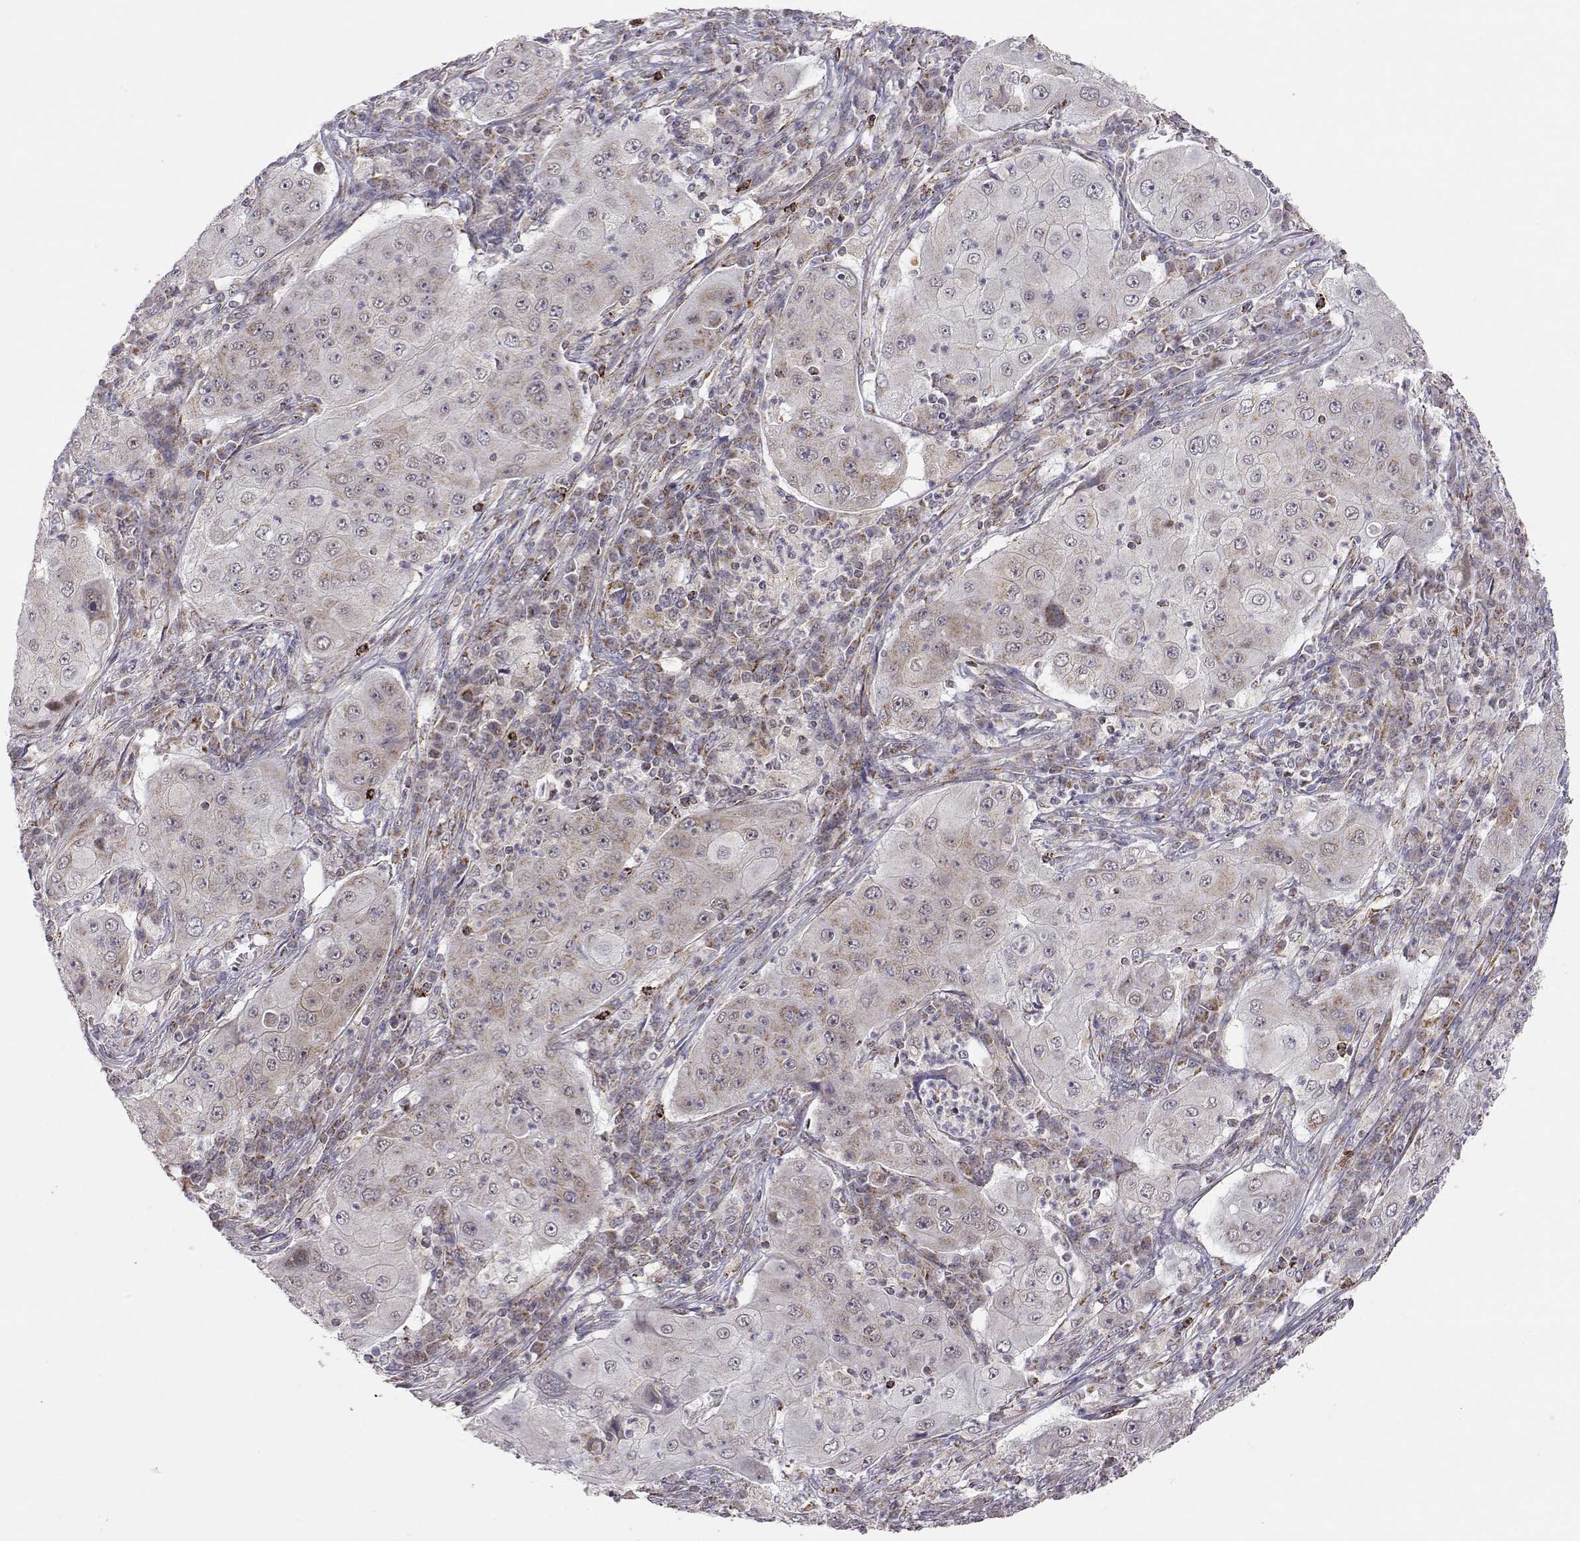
{"staining": {"intensity": "weak", "quantity": ">75%", "location": "cytoplasmic/membranous"}, "tissue": "lung cancer", "cell_type": "Tumor cells", "image_type": "cancer", "snomed": [{"axis": "morphology", "description": "Squamous cell carcinoma, NOS"}, {"axis": "topography", "description": "Lung"}], "caption": "A brown stain shows weak cytoplasmic/membranous expression of a protein in squamous cell carcinoma (lung) tumor cells. (DAB (3,3'-diaminobenzidine) IHC with brightfield microscopy, high magnification).", "gene": "EXOG", "patient": {"sex": "female", "age": 59}}